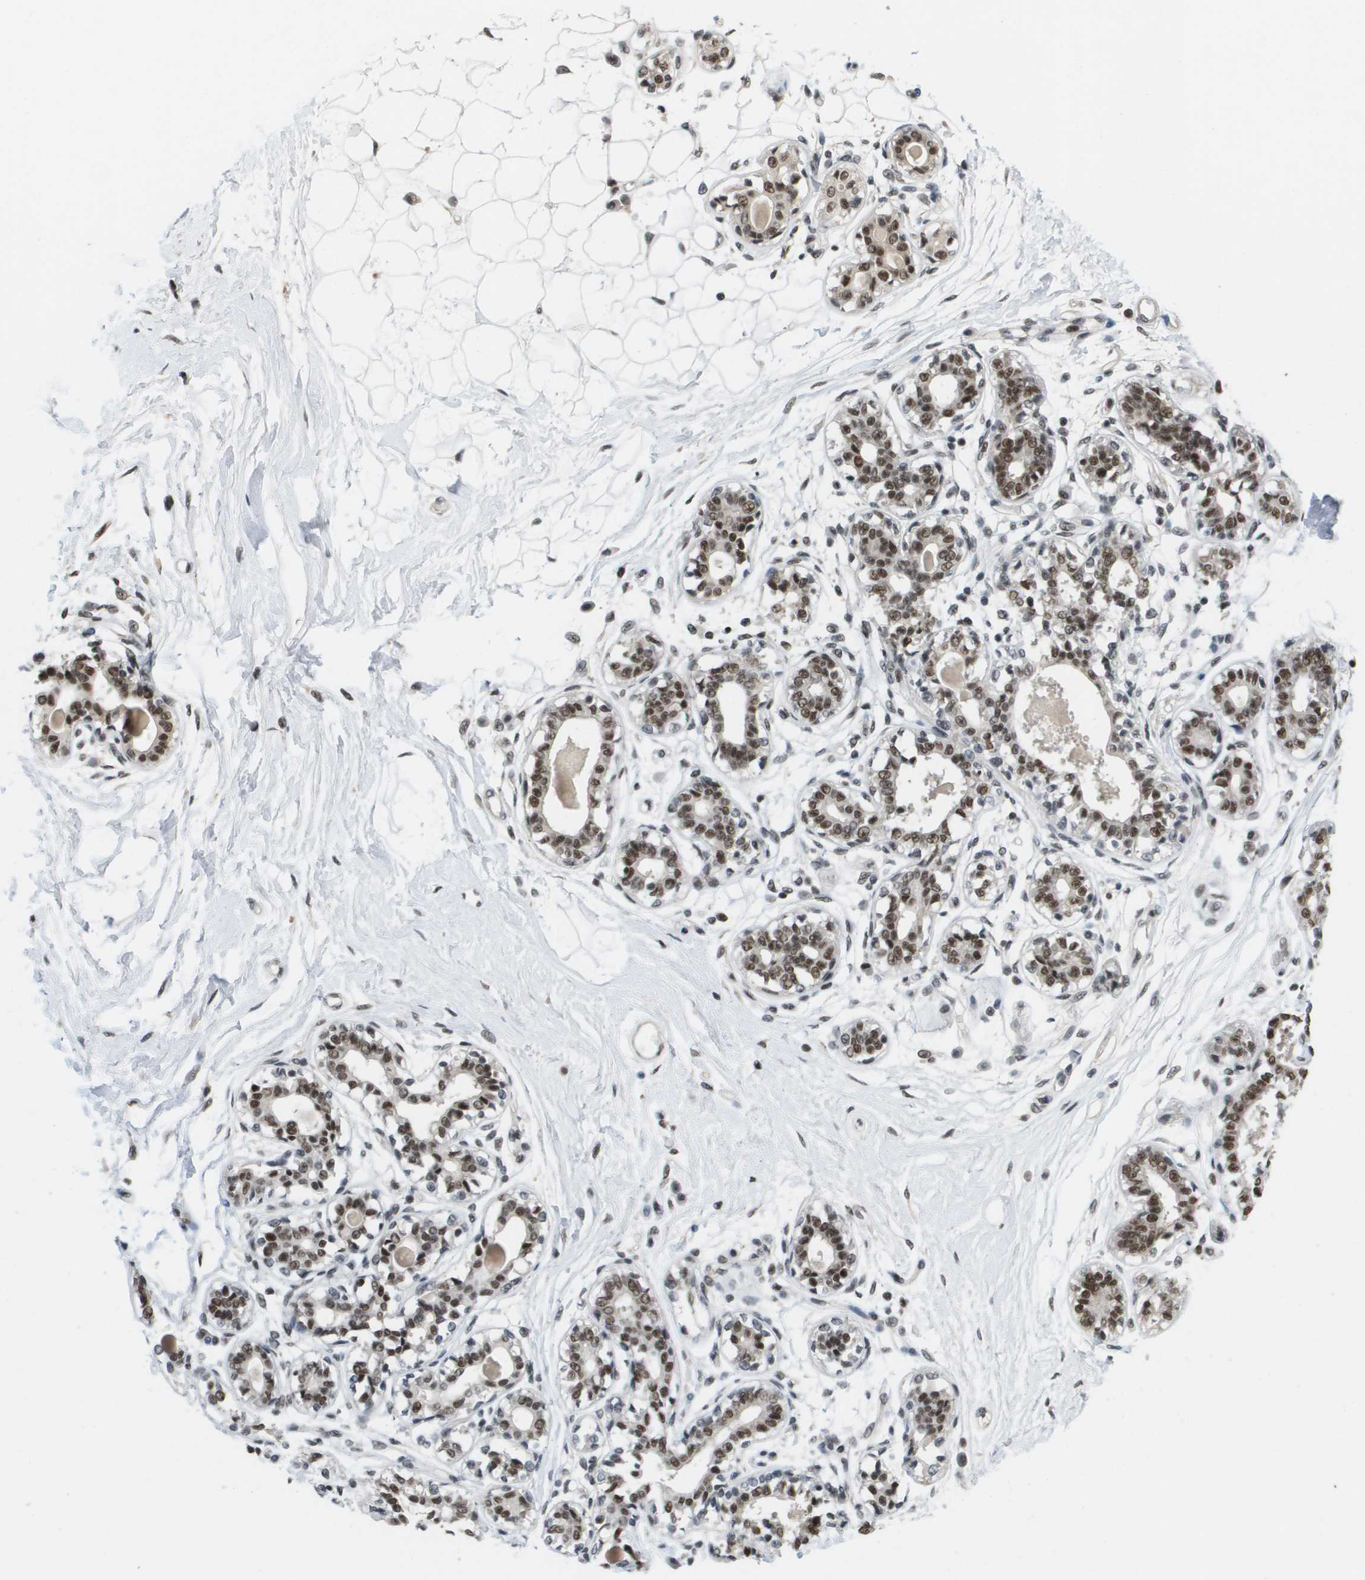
{"staining": {"intensity": "moderate", "quantity": "<25%", "location": "nuclear"}, "tissue": "breast", "cell_type": "Adipocytes", "image_type": "normal", "snomed": [{"axis": "morphology", "description": "Normal tissue, NOS"}, {"axis": "topography", "description": "Breast"}], "caption": "This micrograph reveals IHC staining of normal human breast, with low moderate nuclear positivity in about <25% of adipocytes.", "gene": "ISY1", "patient": {"sex": "female", "age": 45}}